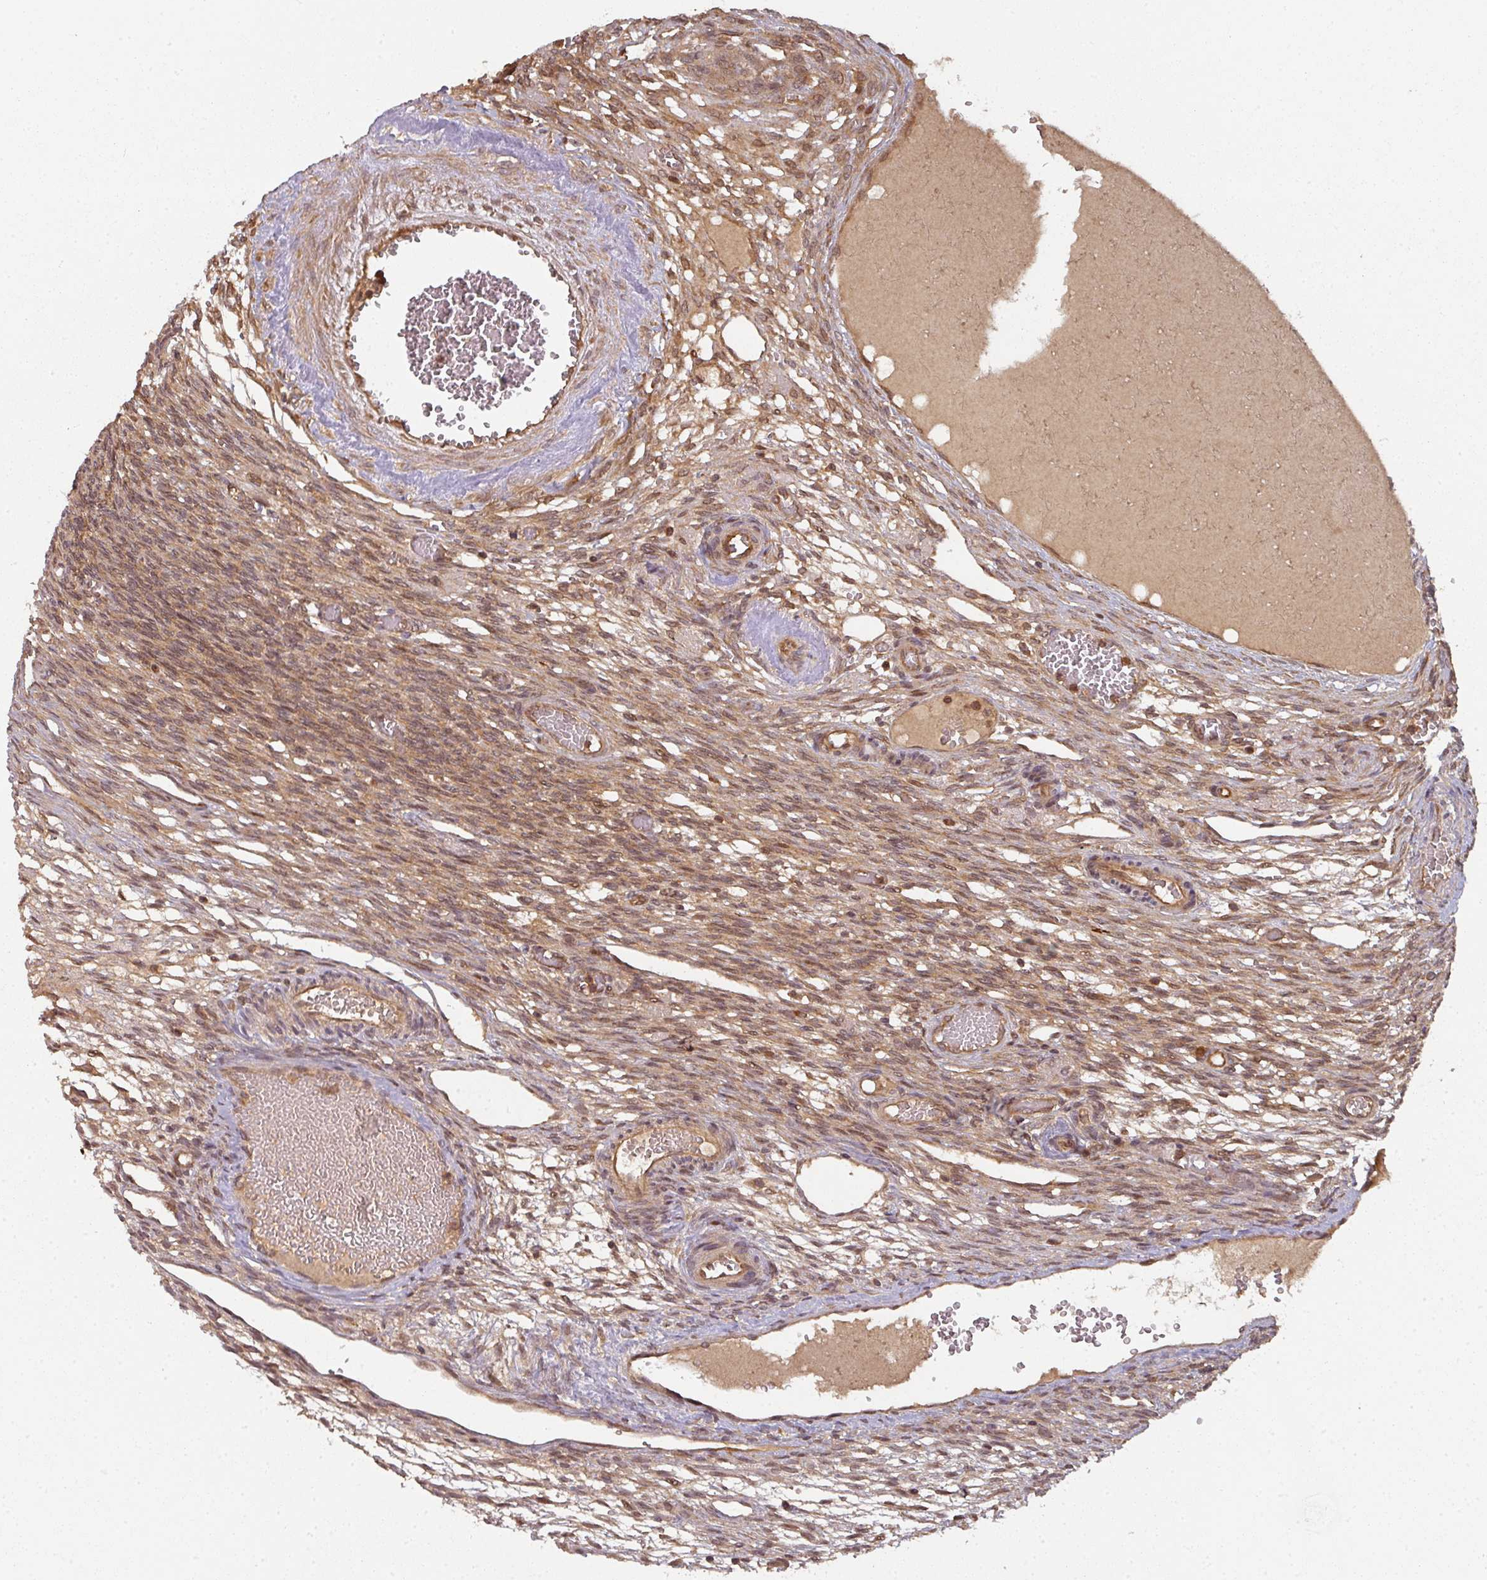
{"staining": {"intensity": "moderate", "quantity": ">75%", "location": "cytoplasmic/membranous"}, "tissue": "ovary", "cell_type": "Follicle cells", "image_type": "normal", "snomed": [{"axis": "morphology", "description": "Normal tissue, NOS"}, {"axis": "topography", "description": "Ovary"}], "caption": "High-power microscopy captured an immunohistochemistry micrograph of normal ovary, revealing moderate cytoplasmic/membranous staining in about >75% of follicle cells.", "gene": "EIF4EBP2", "patient": {"sex": "female", "age": 67}}